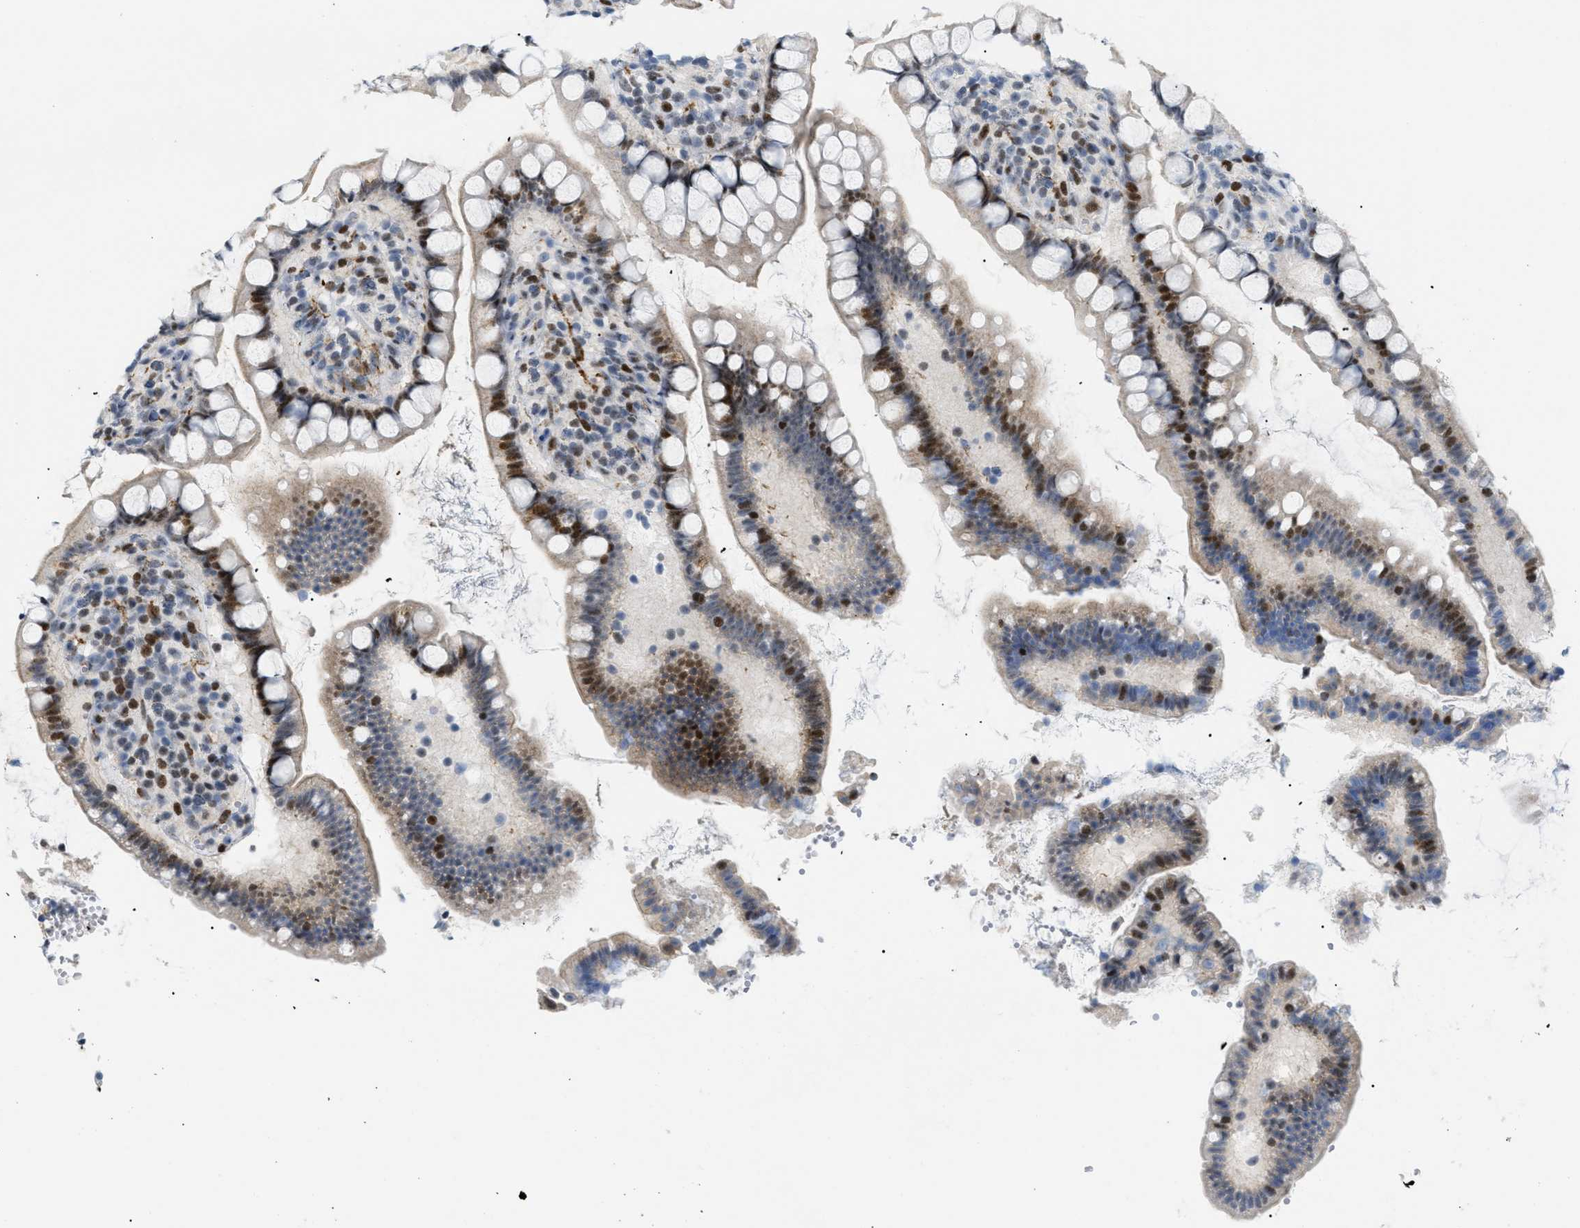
{"staining": {"intensity": "strong", "quantity": "25%-75%", "location": "cytoplasmic/membranous,nuclear"}, "tissue": "small intestine", "cell_type": "Glandular cells", "image_type": "normal", "snomed": [{"axis": "morphology", "description": "Normal tissue, NOS"}, {"axis": "topography", "description": "Small intestine"}], "caption": "Small intestine was stained to show a protein in brown. There is high levels of strong cytoplasmic/membranous,nuclear expression in about 25%-75% of glandular cells. The protein of interest is shown in brown color, while the nuclei are stained blue.", "gene": "MED1", "patient": {"sex": "female", "age": 84}}